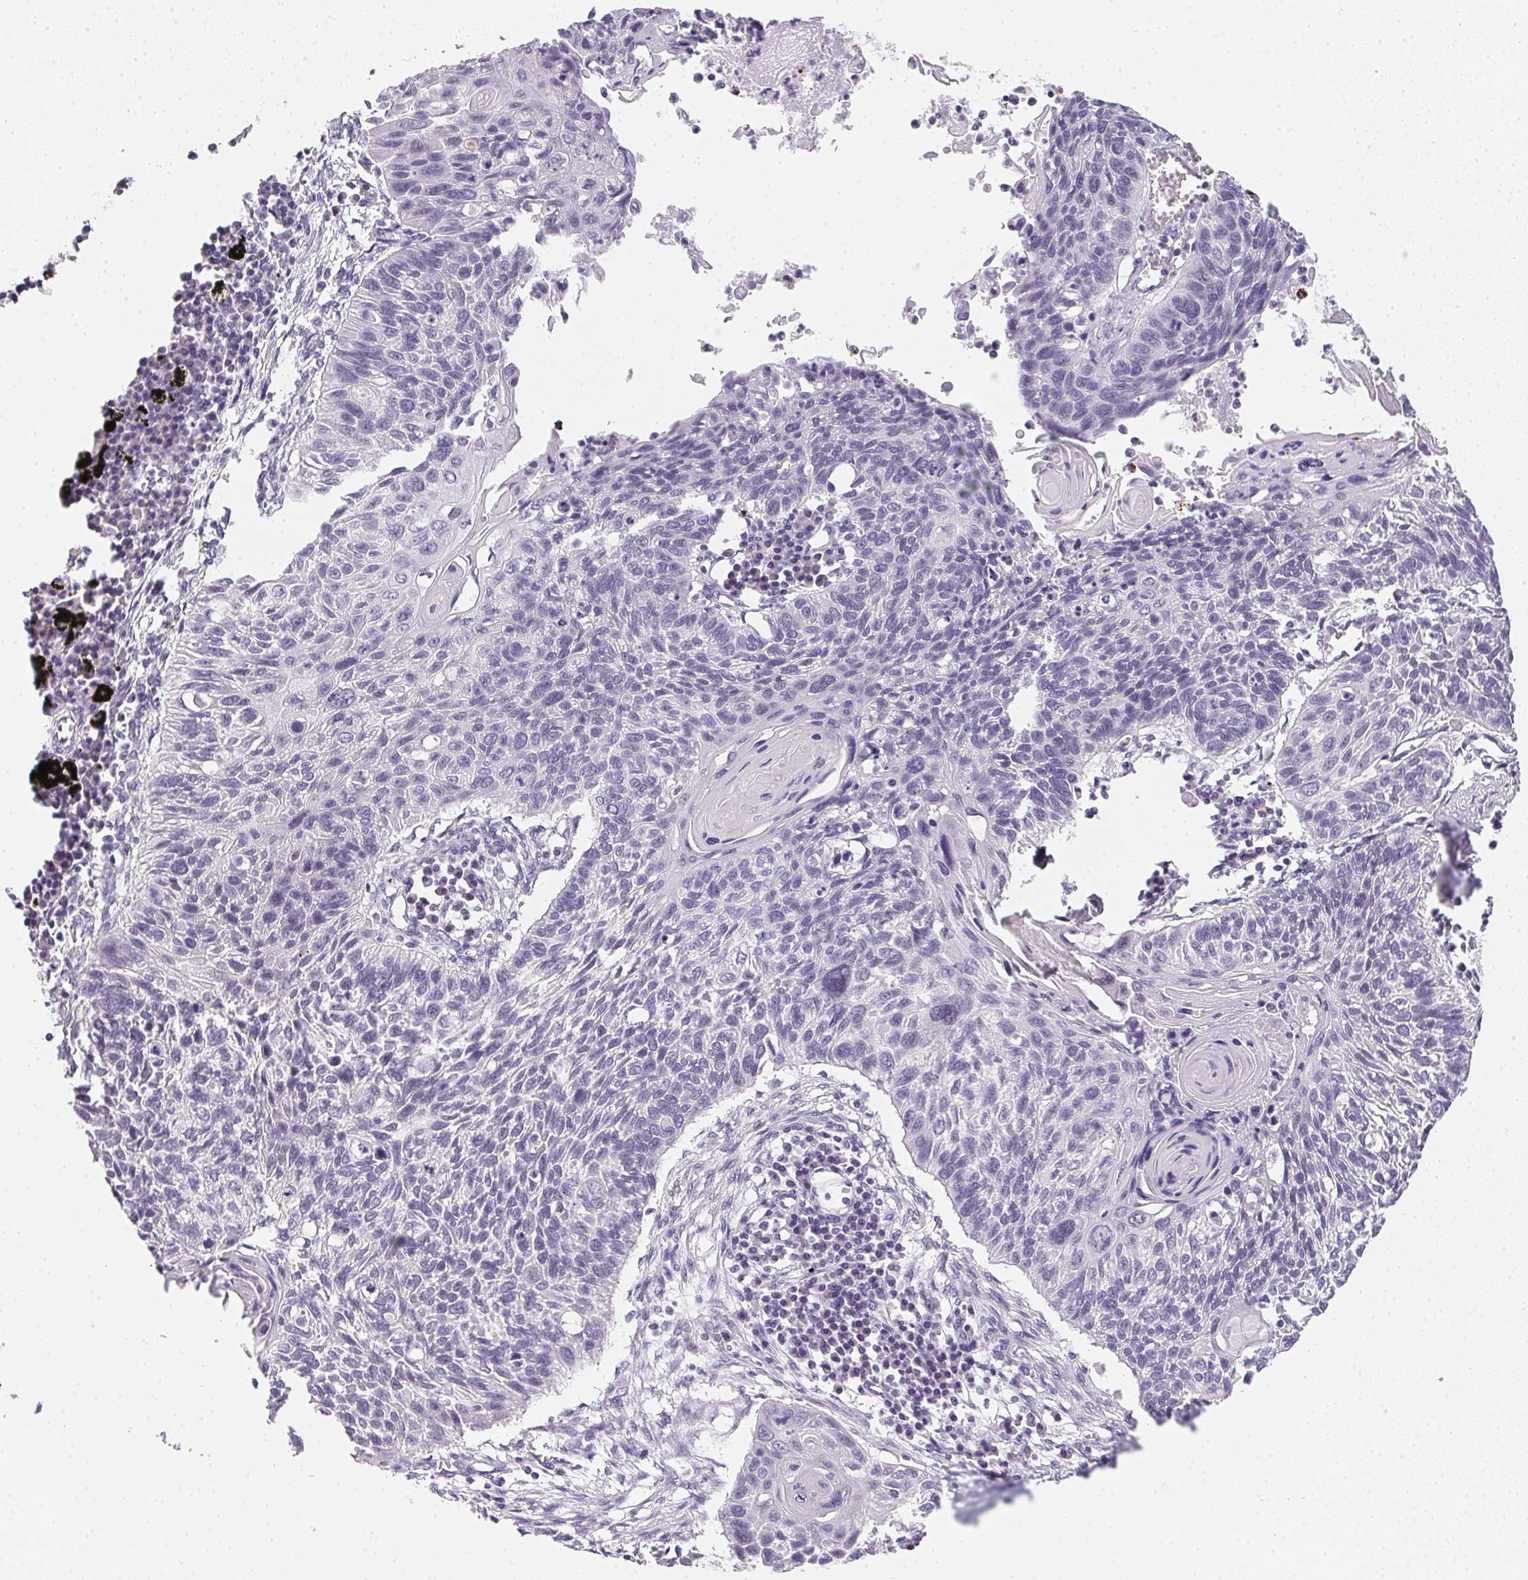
{"staining": {"intensity": "negative", "quantity": "none", "location": "none"}, "tissue": "lung cancer", "cell_type": "Tumor cells", "image_type": "cancer", "snomed": [{"axis": "morphology", "description": "Squamous cell carcinoma, NOS"}, {"axis": "topography", "description": "Lung"}], "caption": "Micrograph shows no significant protein expression in tumor cells of lung cancer.", "gene": "ZBBX", "patient": {"sex": "male", "age": 78}}